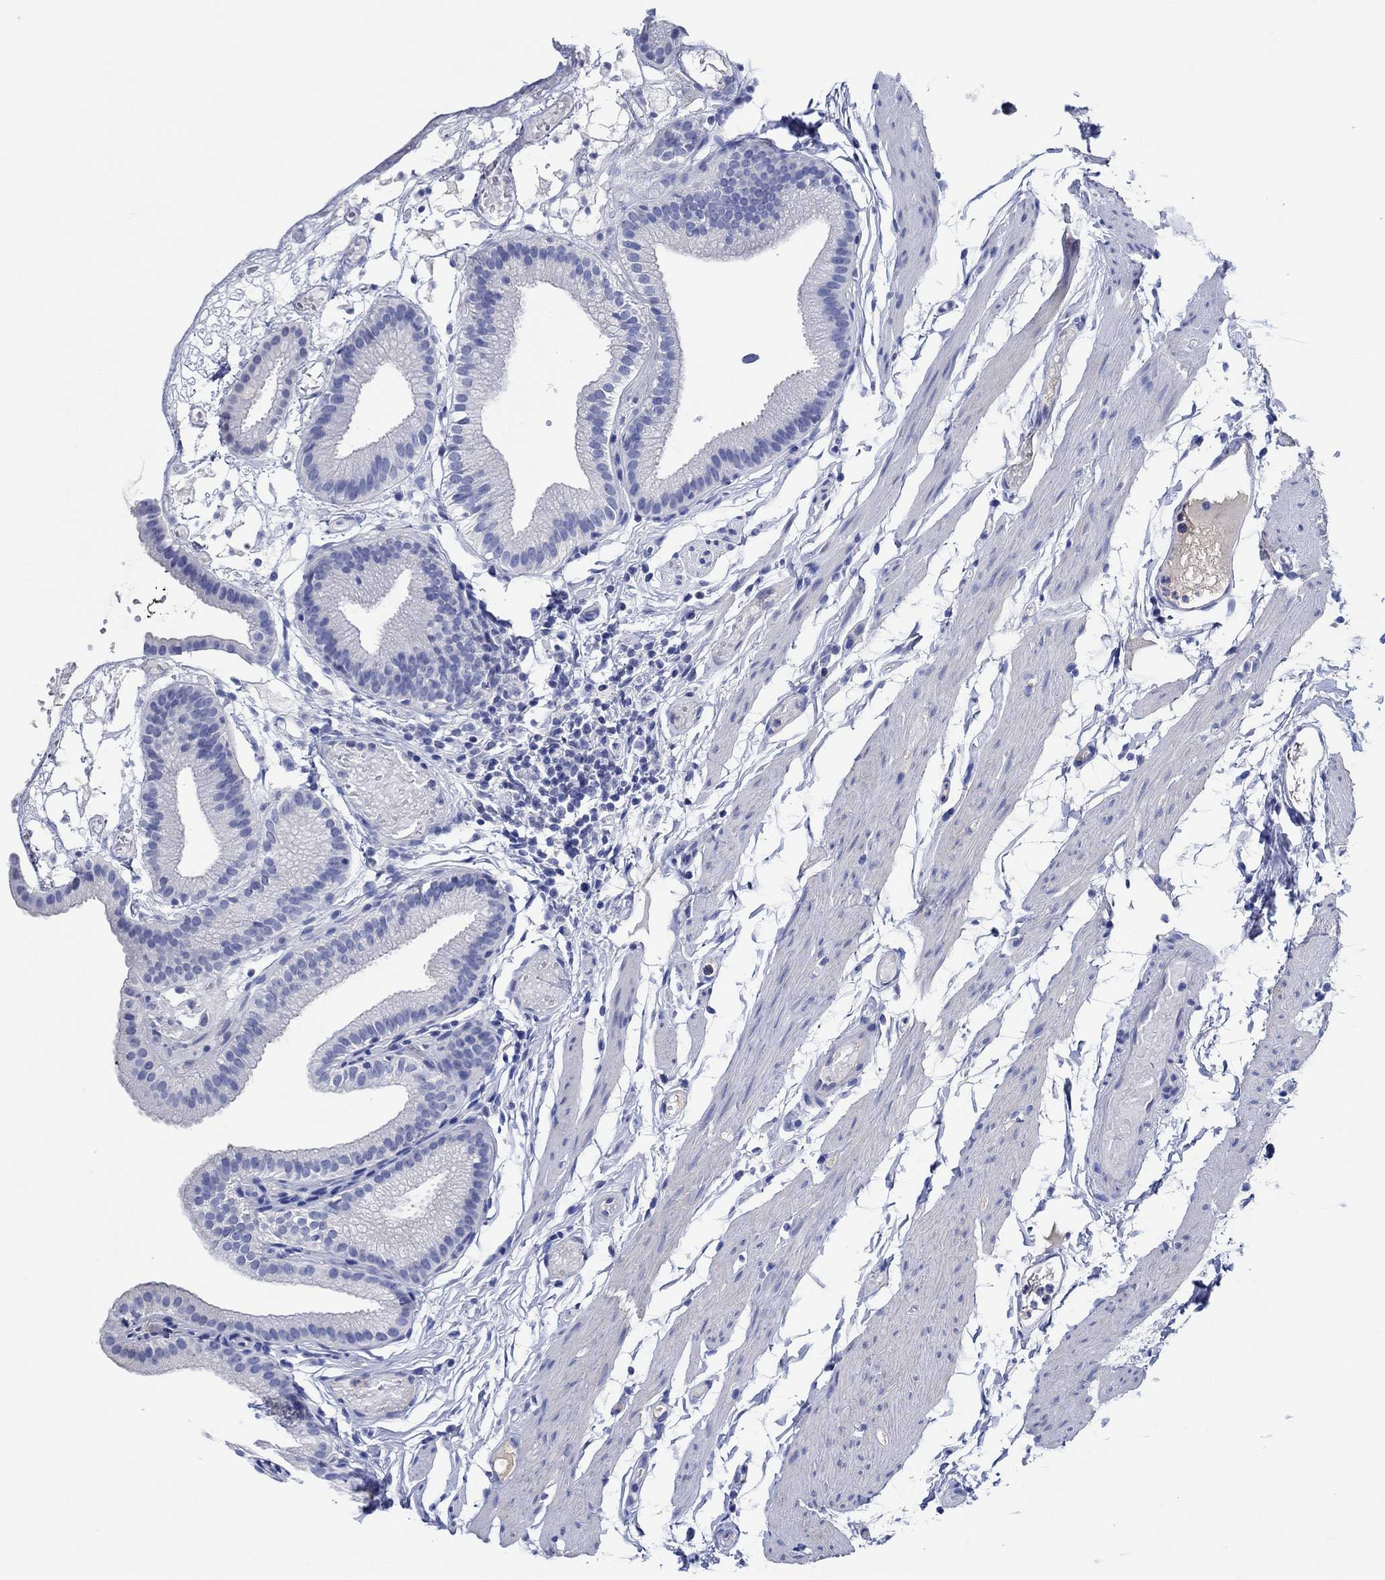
{"staining": {"intensity": "negative", "quantity": "none", "location": "none"}, "tissue": "gallbladder", "cell_type": "Glandular cells", "image_type": "normal", "snomed": [{"axis": "morphology", "description": "Normal tissue, NOS"}, {"axis": "topography", "description": "Gallbladder"}], "caption": "Micrograph shows no protein staining in glandular cells of unremarkable gallbladder. The staining is performed using DAB (3,3'-diaminobenzidine) brown chromogen with nuclei counter-stained in using hematoxylin.", "gene": "CPNE6", "patient": {"sex": "female", "age": 45}}